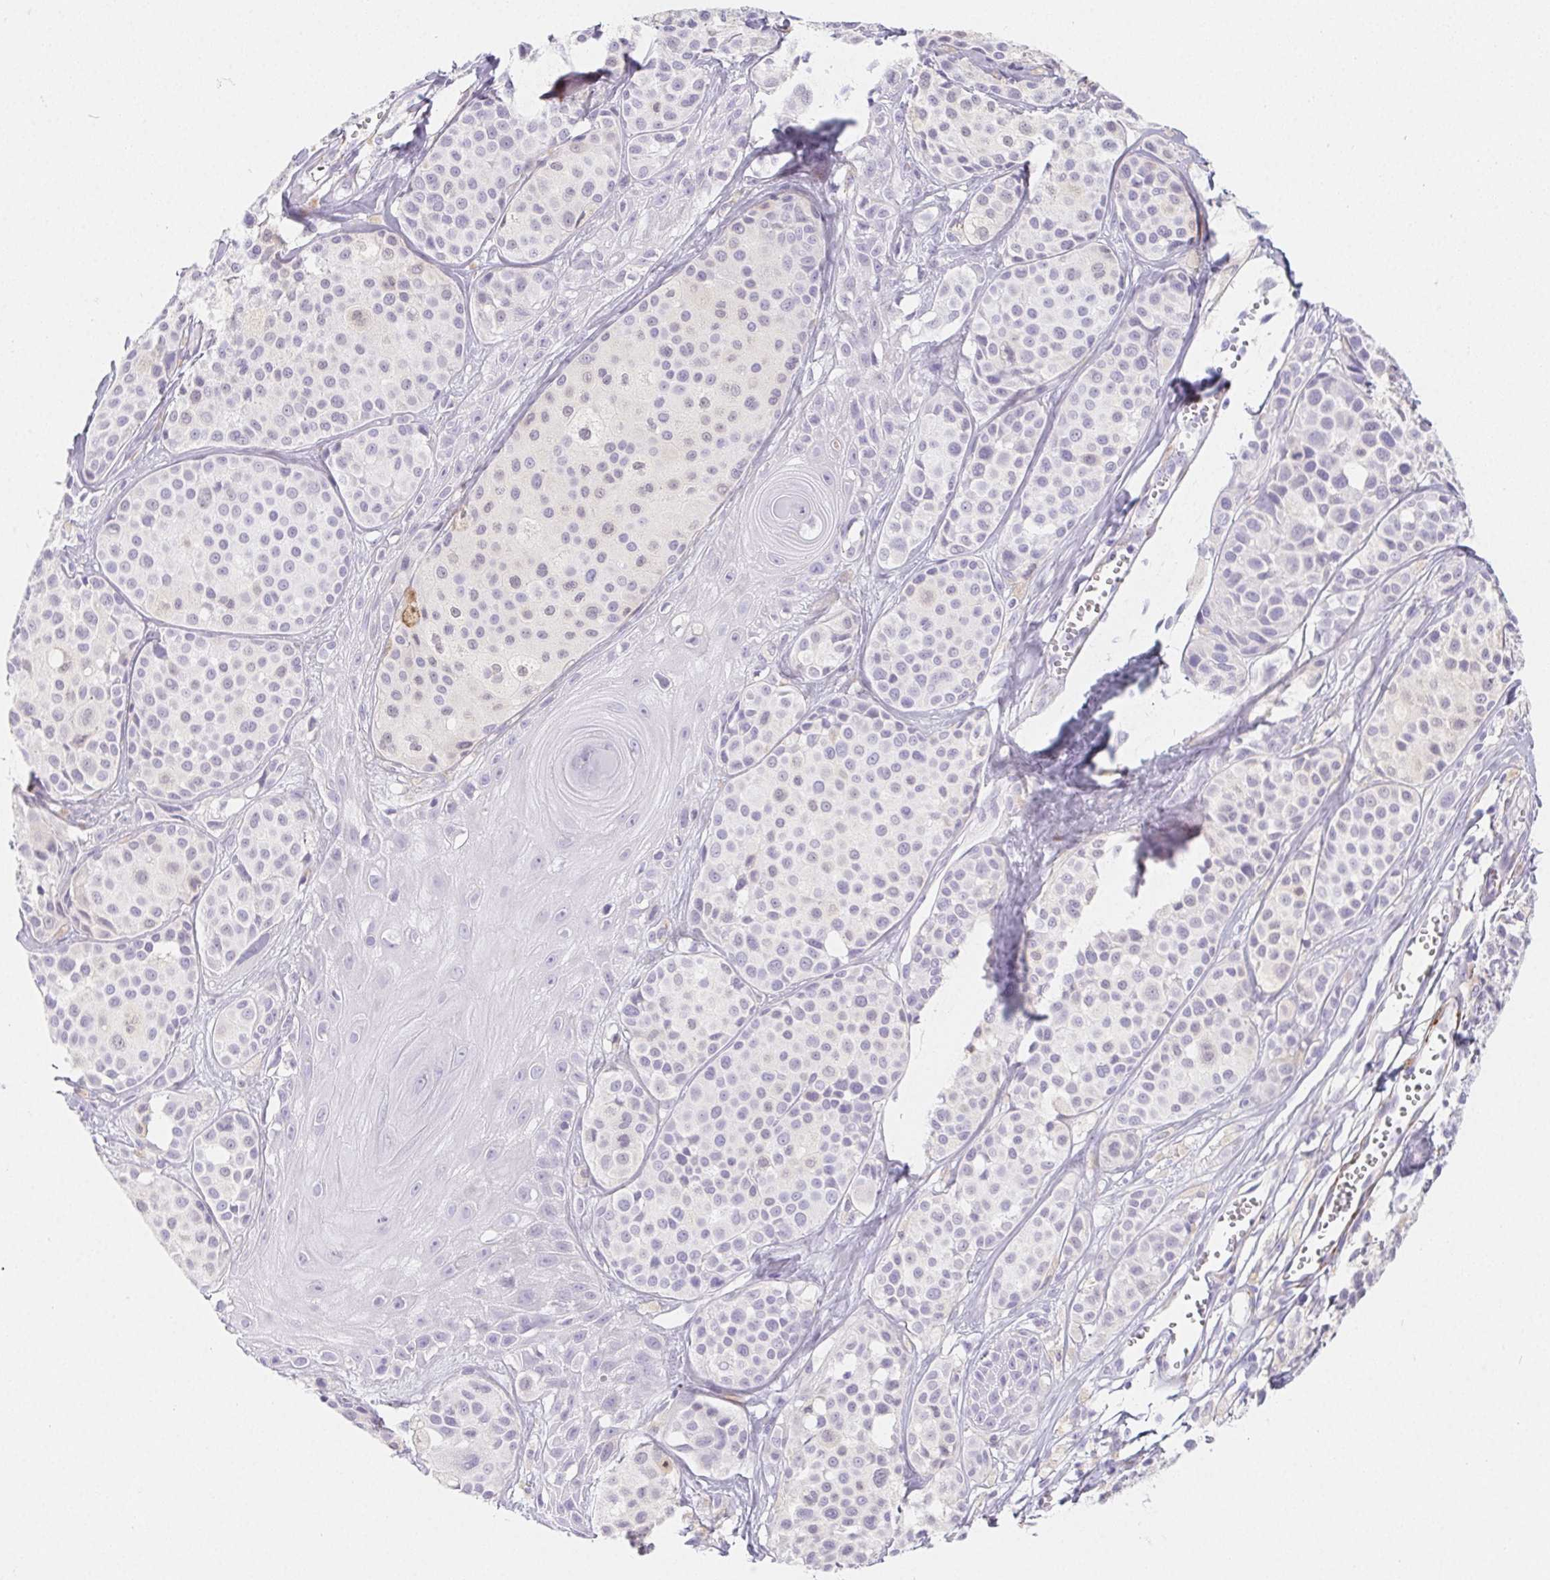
{"staining": {"intensity": "negative", "quantity": "none", "location": "none"}, "tissue": "melanoma", "cell_type": "Tumor cells", "image_type": "cancer", "snomed": [{"axis": "morphology", "description": "Malignant melanoma, NOS"}, {"axis": "topography", "description": "Skin"}], "caption": "Protein analysis of melanoma reveals no significant positivity in tumor cells.", "gene": "HRC", "patient": {"sex": "male", "age": 77}}